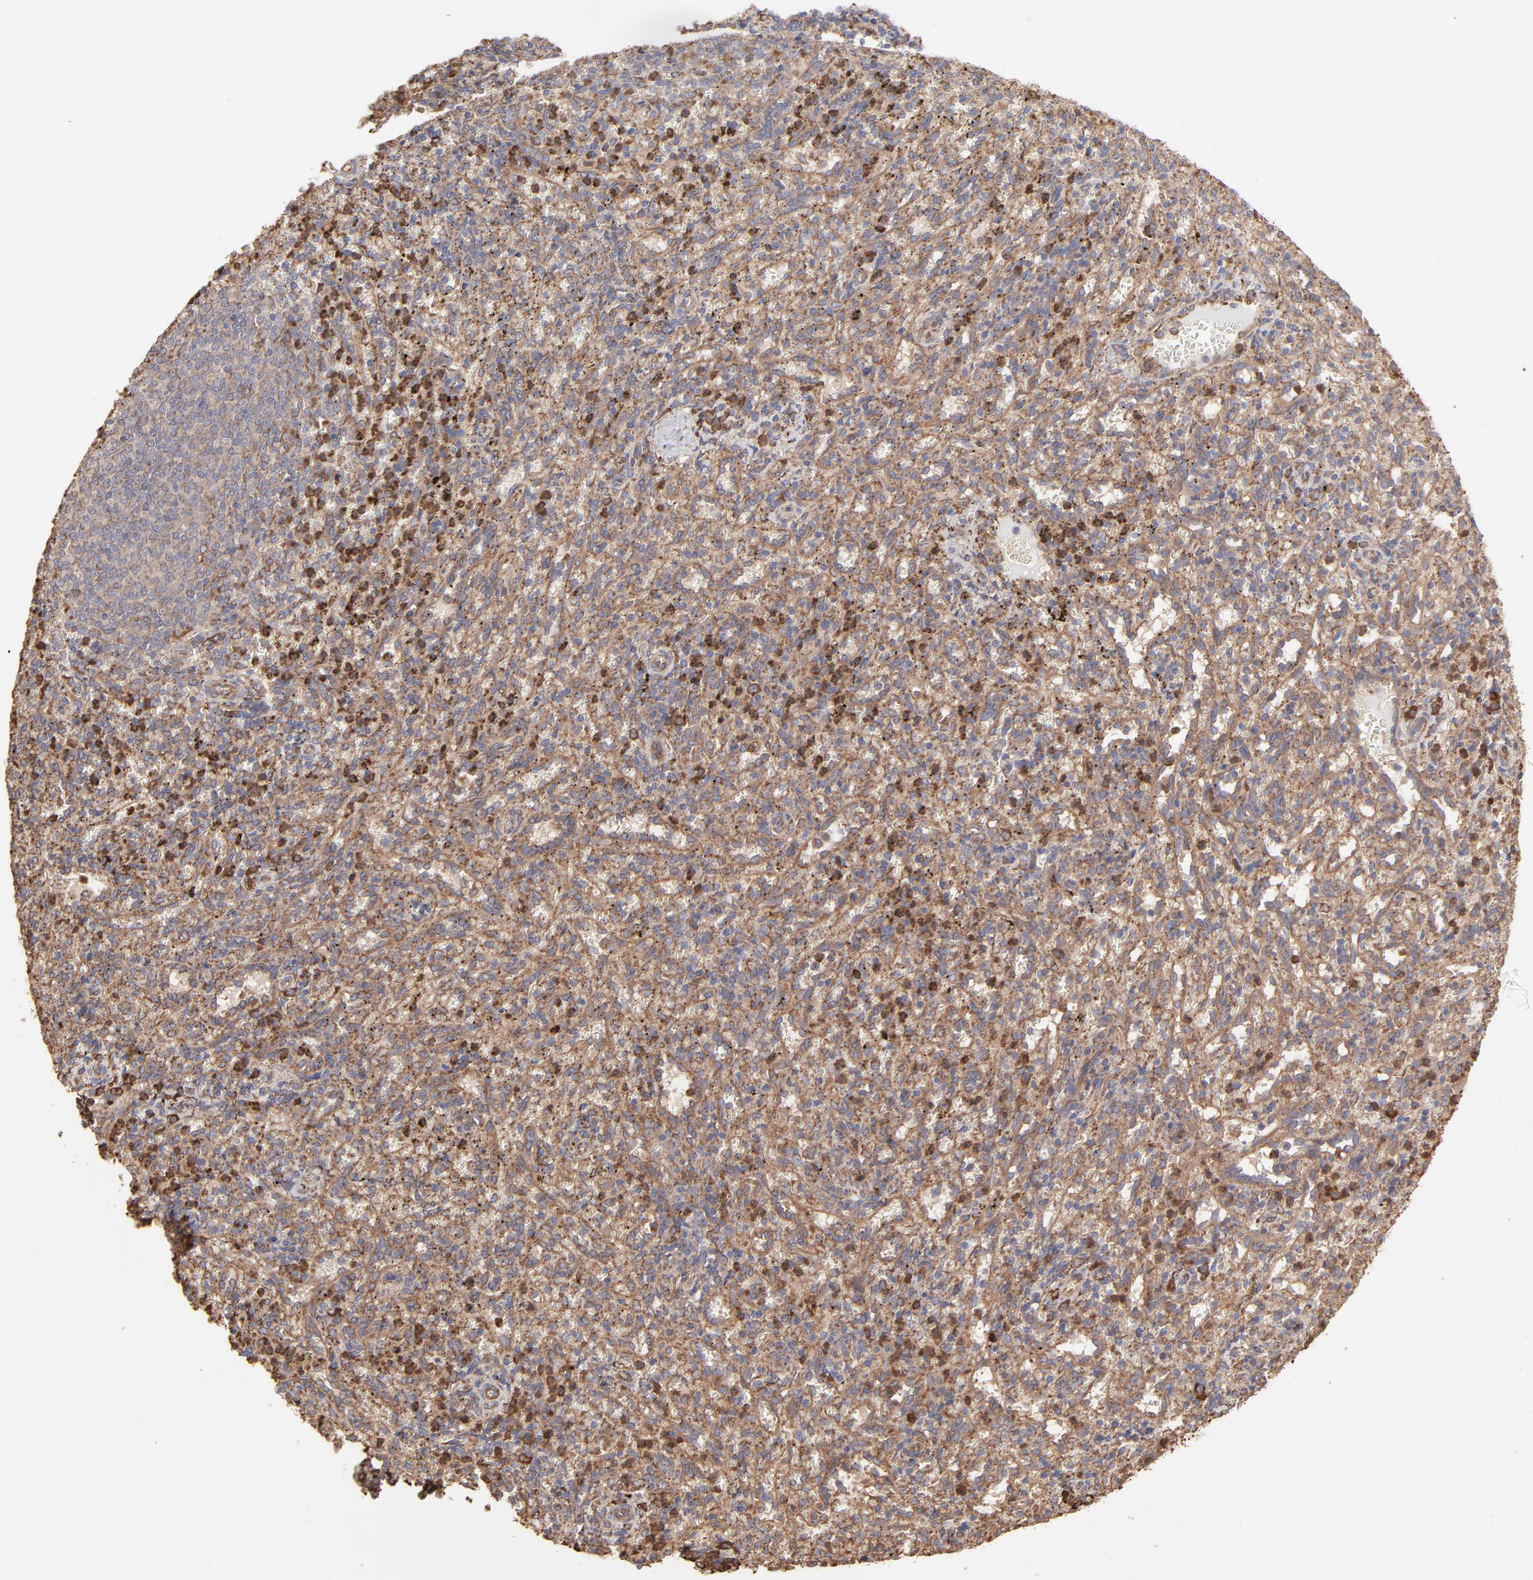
{"staining": {"intensity": "moderate", "quantity": ">75%", "location": "cytoplasmic/membranous"}, "tissue": "spleen", "cell_type": "Cells in red pulp", "image_type": "normal", "snomed": [{"axis": "morphology", "description": "Normal tissue, NOS"}, {"axis": "topography", "description": "Spleen"}], "caption": "Cells in red pulp demonstrate moderate cytoplasmic/membranous positivity in about >75% of cells in normal spleen. (Brightfield microscopy of DAB IHC at high magnification).", "gene": "PFKM", "patient": {"sex": "female", "age": 10}}